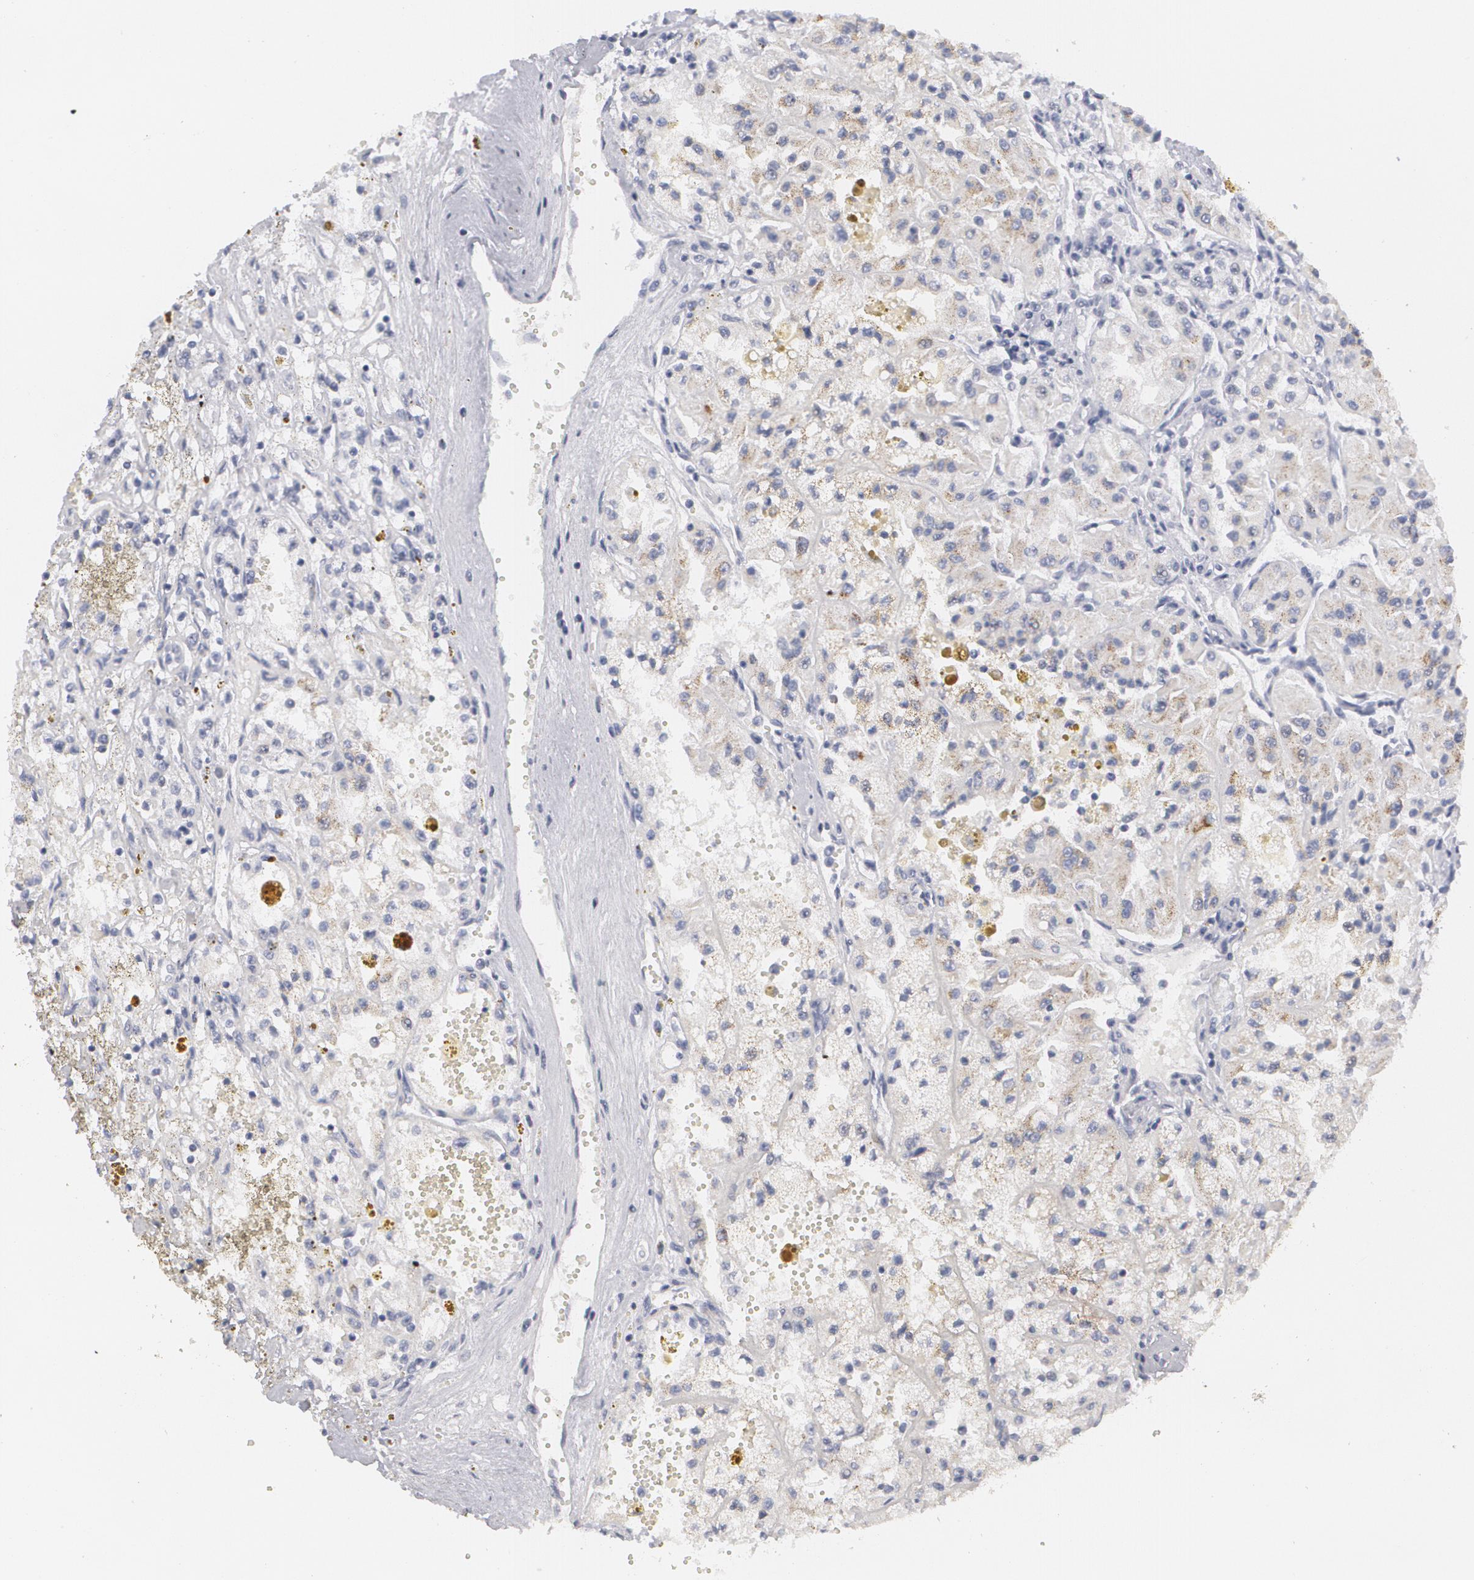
{"staining": {"intensity": "negative", "quantity": "none", "location": "none"}, "tissue": "renal cancer", "cell_type": "Tumor cells", "image_type": "cancer", "snomed": [{"axis": "morphology", "description": "Adenocarcinoma, NOS"}, {"axis": "topography", "description": "Kidney"}], "caption": "Immunohistochemistry (IHC) photomicrograph of human renal cancer stained for a protein (brown), which shows no staining in tumor cells.", "gene": "MBNL3", "patient": {"sex": "male", "age": 78}}